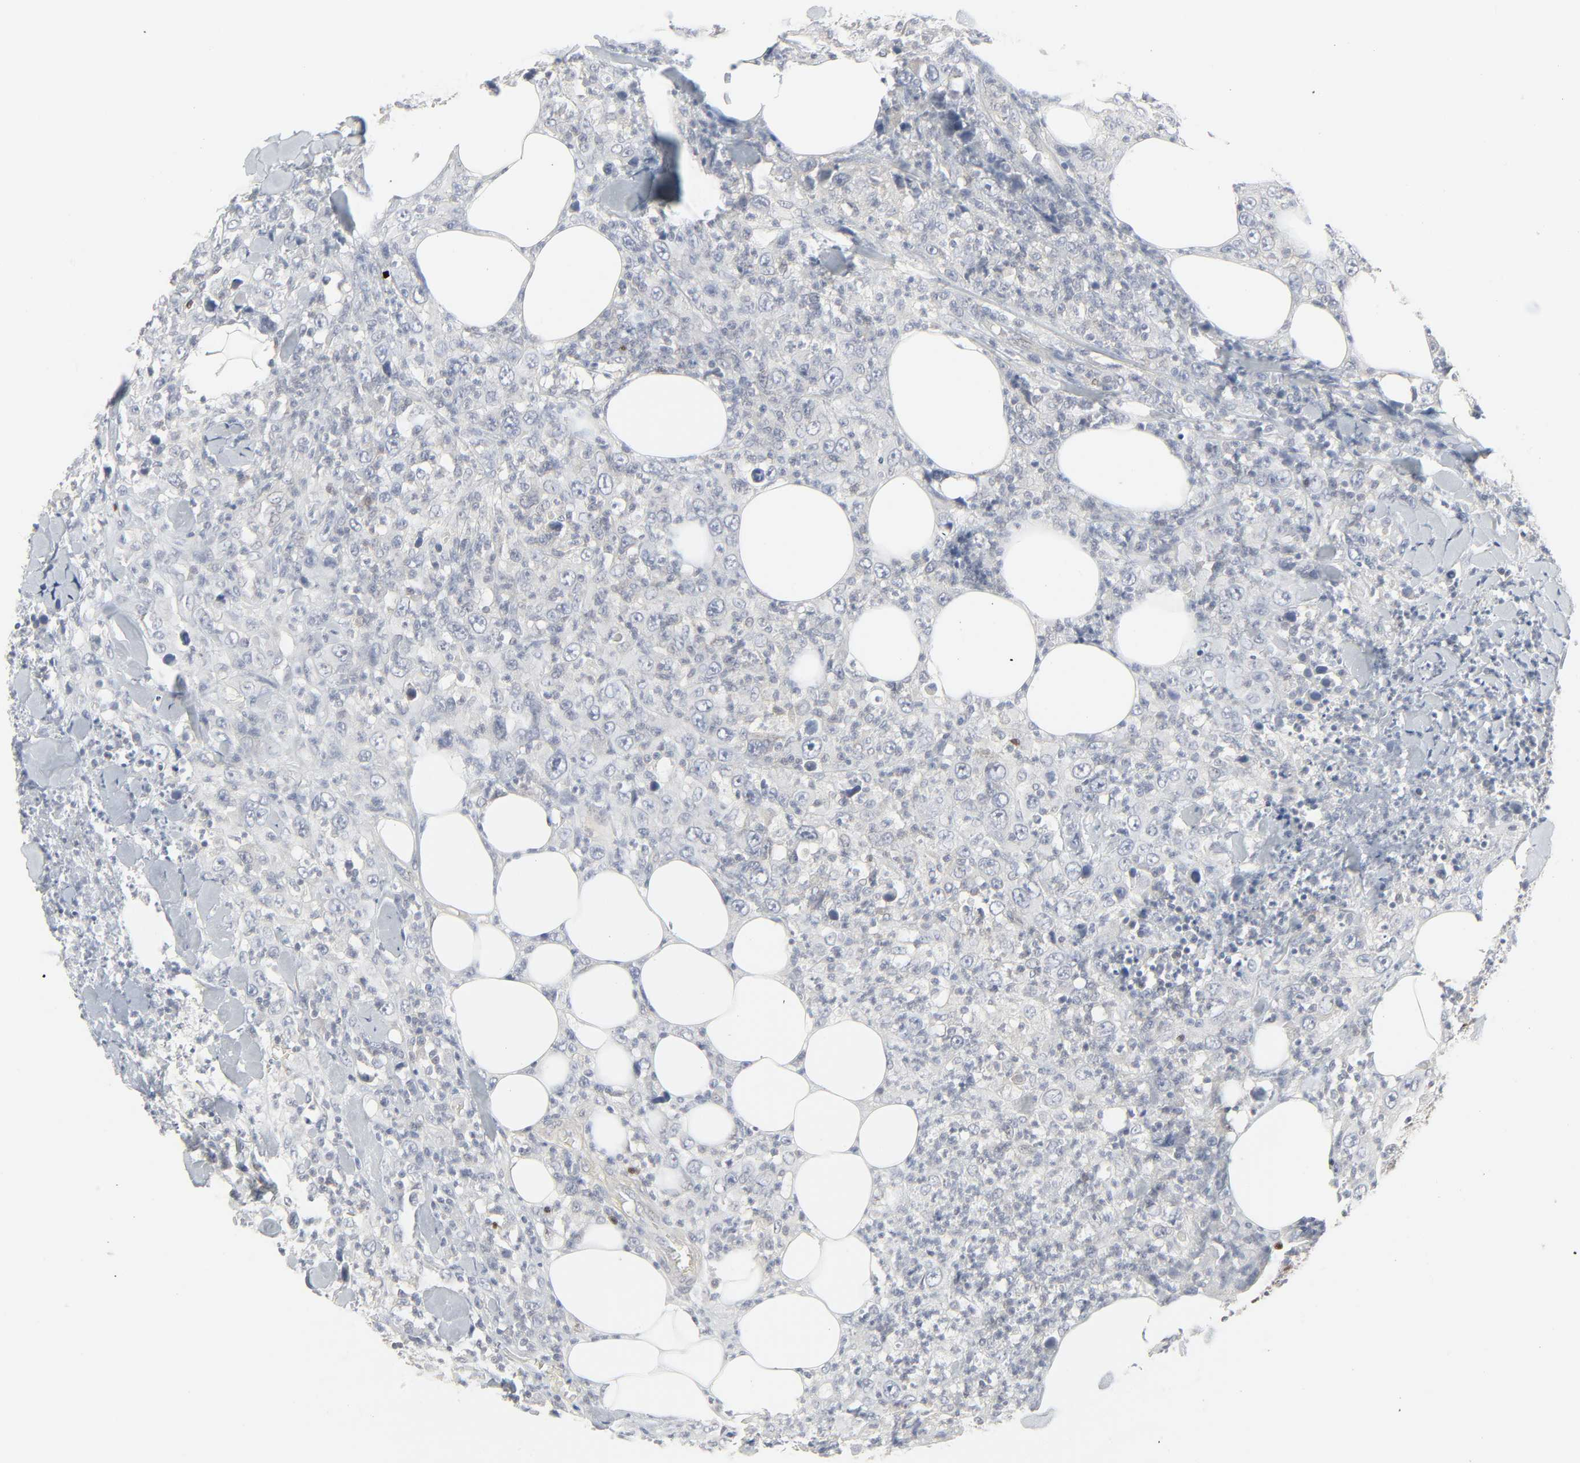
{"staining": {"intensity": "negative", "quantity": "none", "location": "none"}, "tissue": "thyroid cancer", "cell_type": "Tumor cells", "image_type": "cancer", "snomed": [{"axis": "morphology", "description": "Carcinoma, NOS"}, {"axis": "topography", "description": "Thyroid gland"}], "caption": "Immunohistochemistry of human carcinoma (thyroid) displays no positivity in tumor cells. (Immunohistochemistry (ihc), brightfield microscopy, high magnification).", "gene": "ZBTB16", "patient": {"sex": "female", "age": 77}}